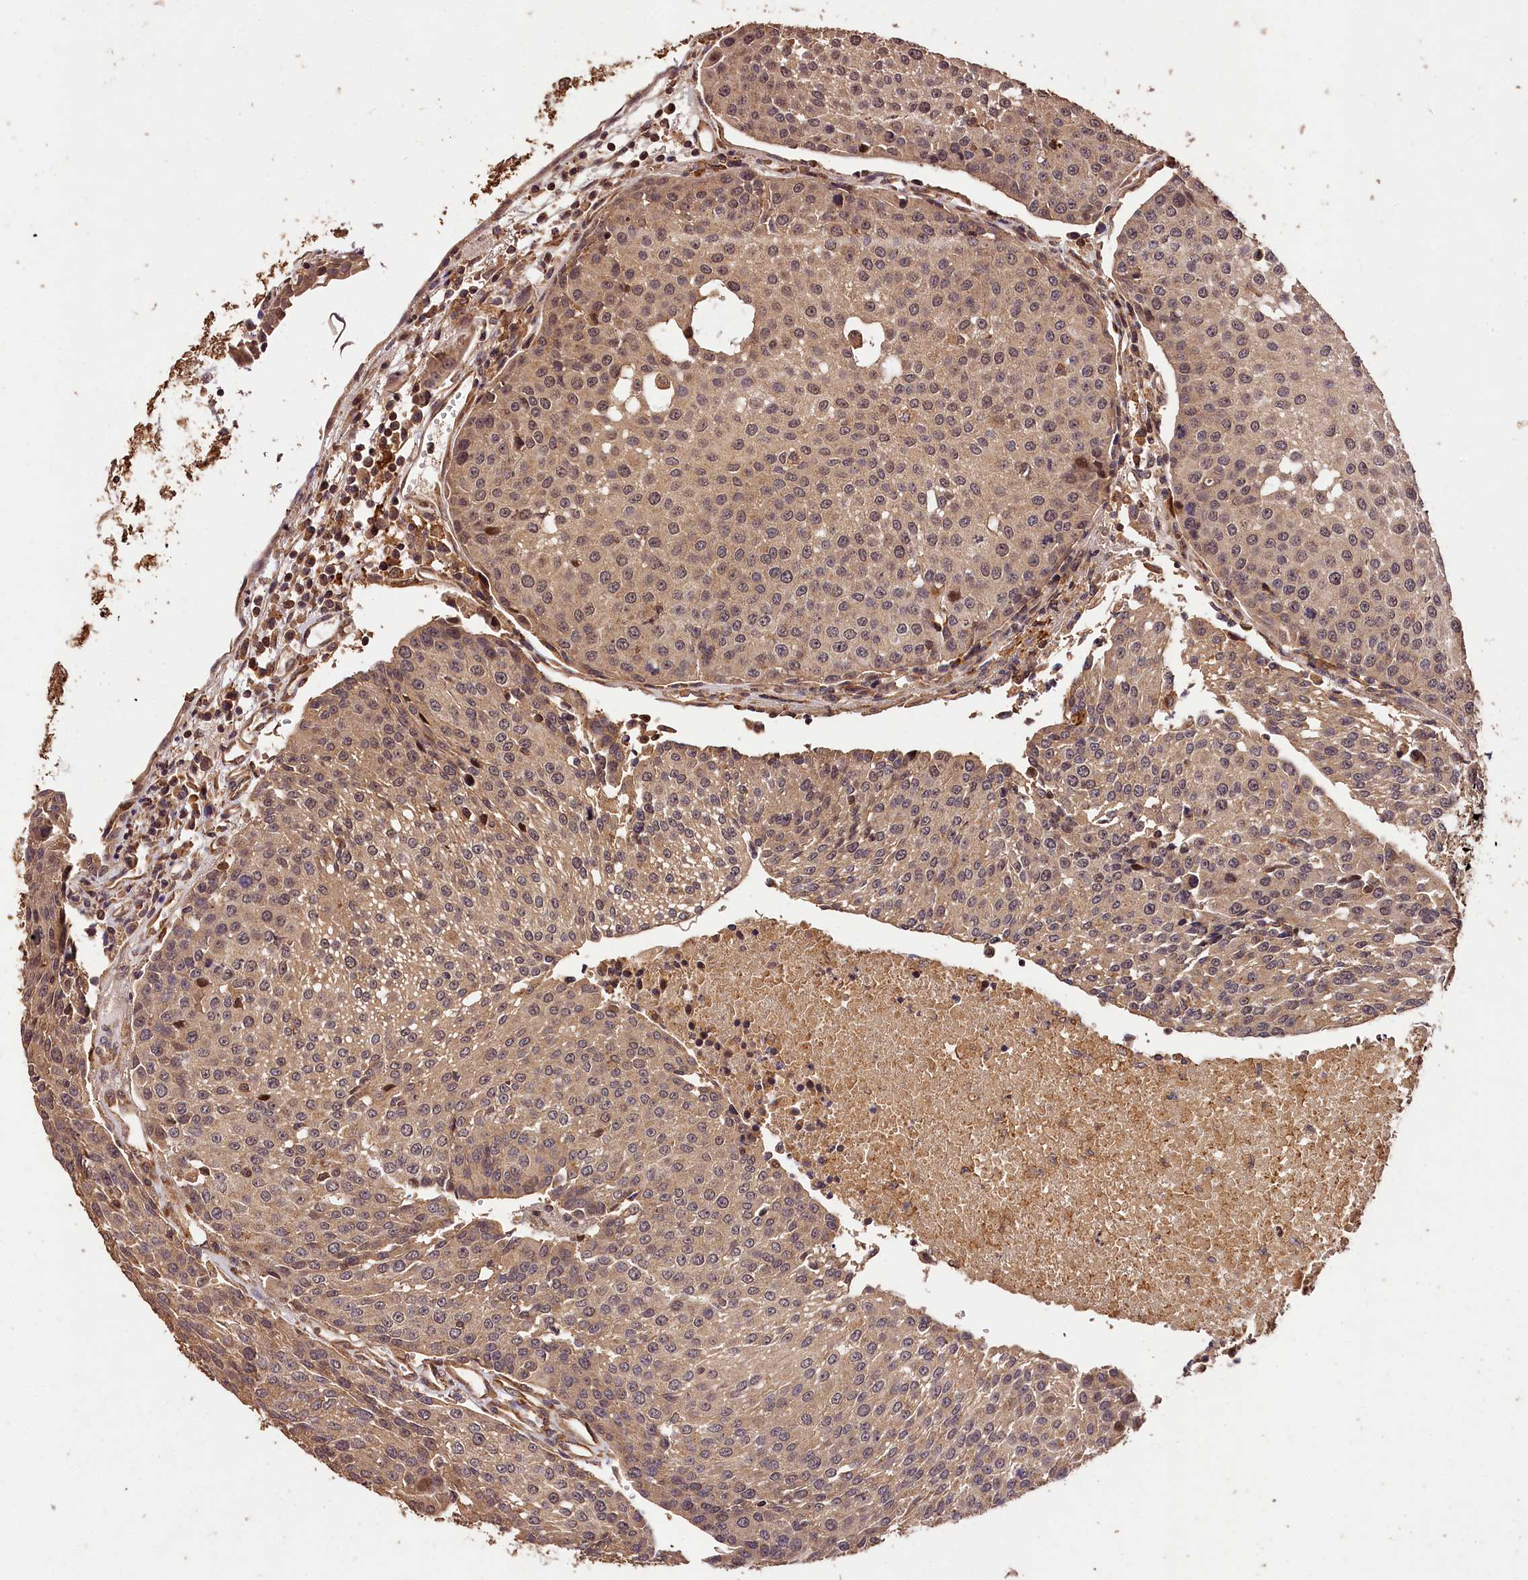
{"staining": {"intensity": "weak", "quantity": ">75%", "location": "cytoplasmic/membranous,nuclear"}, "tissue": "urothelial cancer", "cell_type": "Tumor cells", "image_type": "cancer", "snomed": [{"axis": "morphology", "description": "Urothelial carcinoma, High grade"}, {"axis": "topography", "description": "Urinary bladder"}], "caption": "Immunohistochemical staining of human urothelial cancer reveals low levels of weak cytoplasmic/membranous and nuclear protein staining in approximately >75% of tumor cells. (brown staining indicates protein expression, while blue staining denotes nuclei).", "gene": "KPTN", "patient": {"sex": "female", "age": 85}}